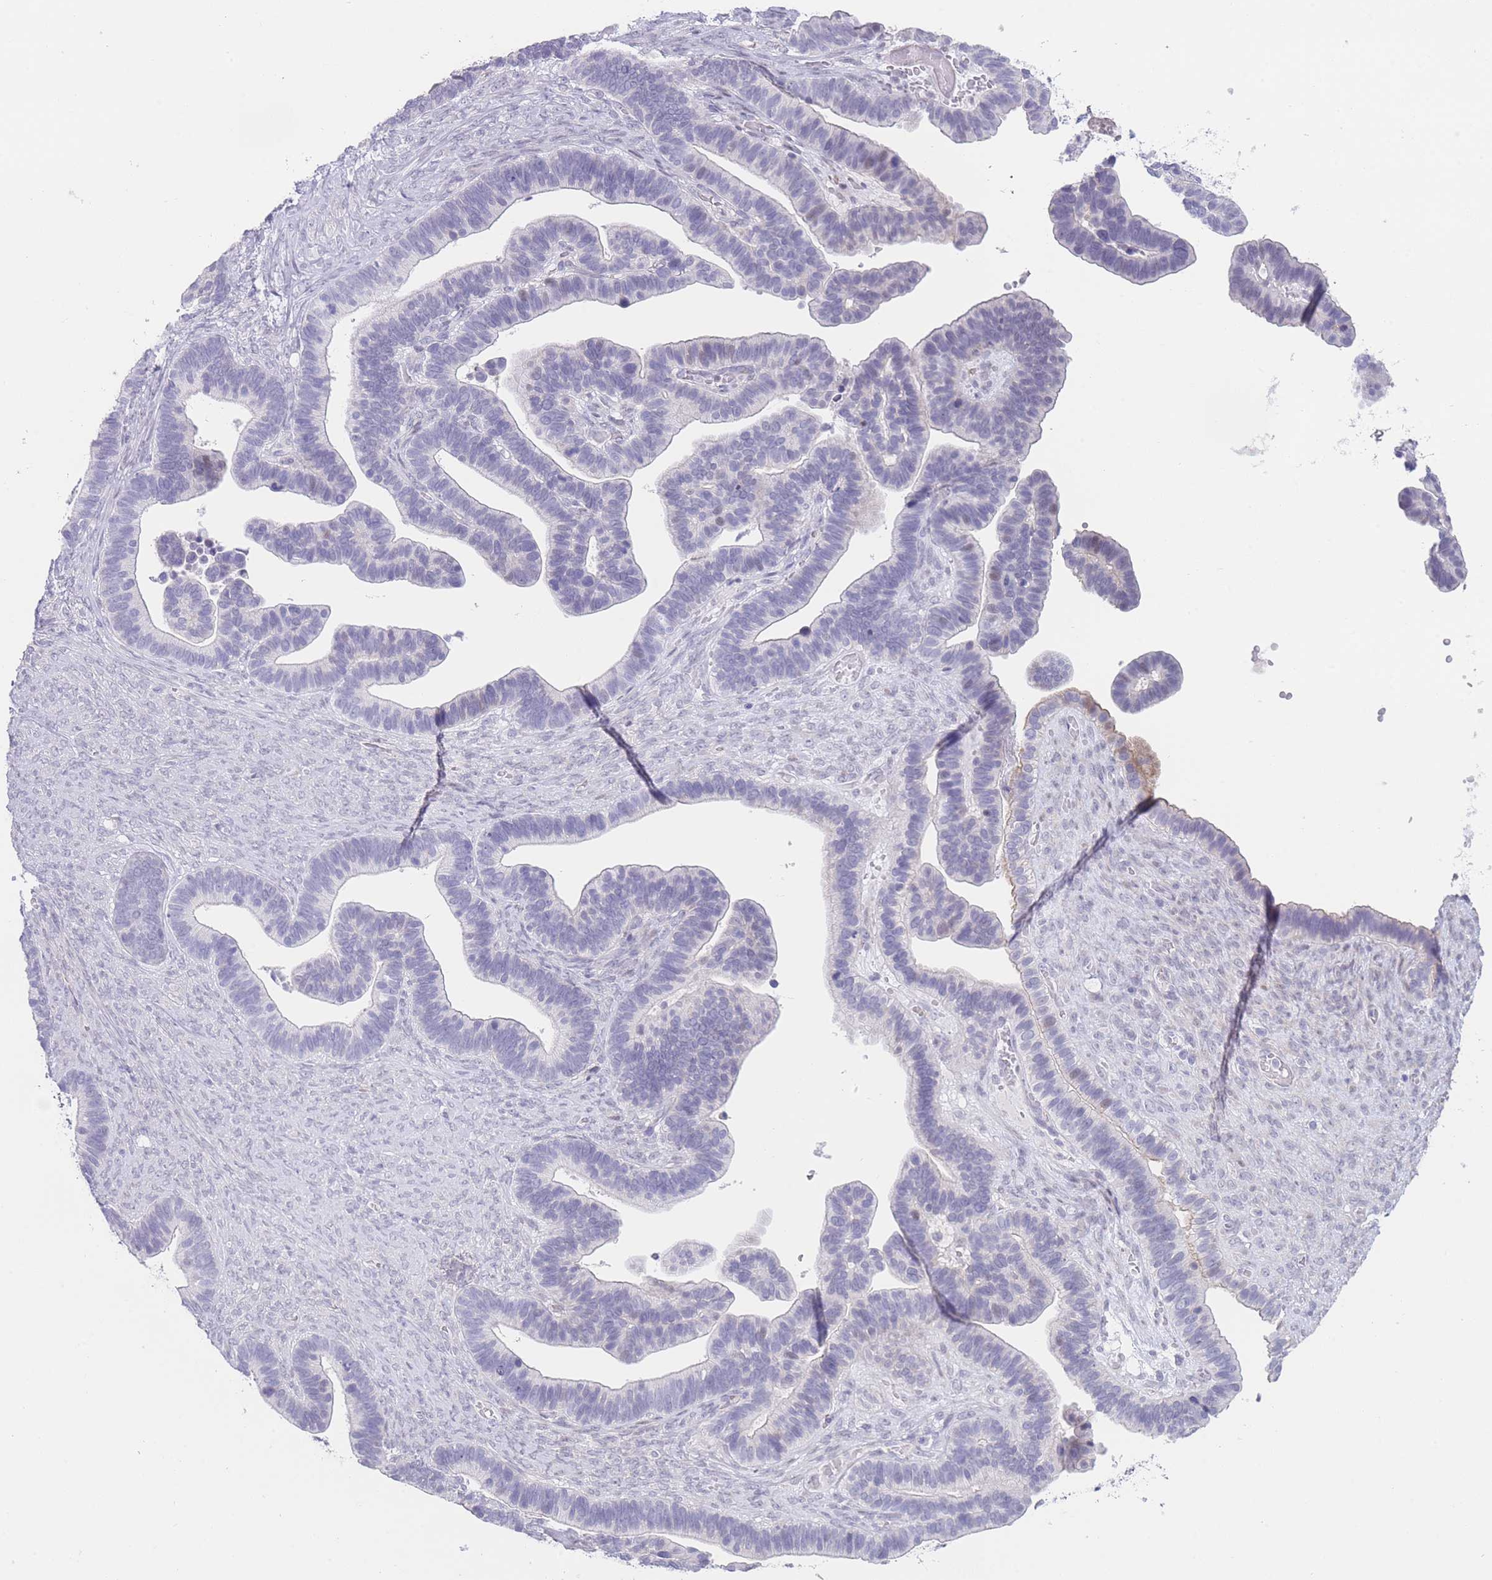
{"staining": {"intensity": "negative", "quantity": "none", "location": "none"}, "tissue": "ovarian cancer", "cell_type": "Tumor cells", "image_type": "cancer", "snomed": [{"axis": "morphology", "description": "Cystadenocarcinoma, serous, NOS"}, {"axis": "topography", "description": "Ovary"}], "caption": "An immunohistochemistry image of ovarian cancer is shown. There is no staining in tumor cells of ovarian cancer.", "gene": "ASAP3", "patient": {"sex": "female", "age": 56}}